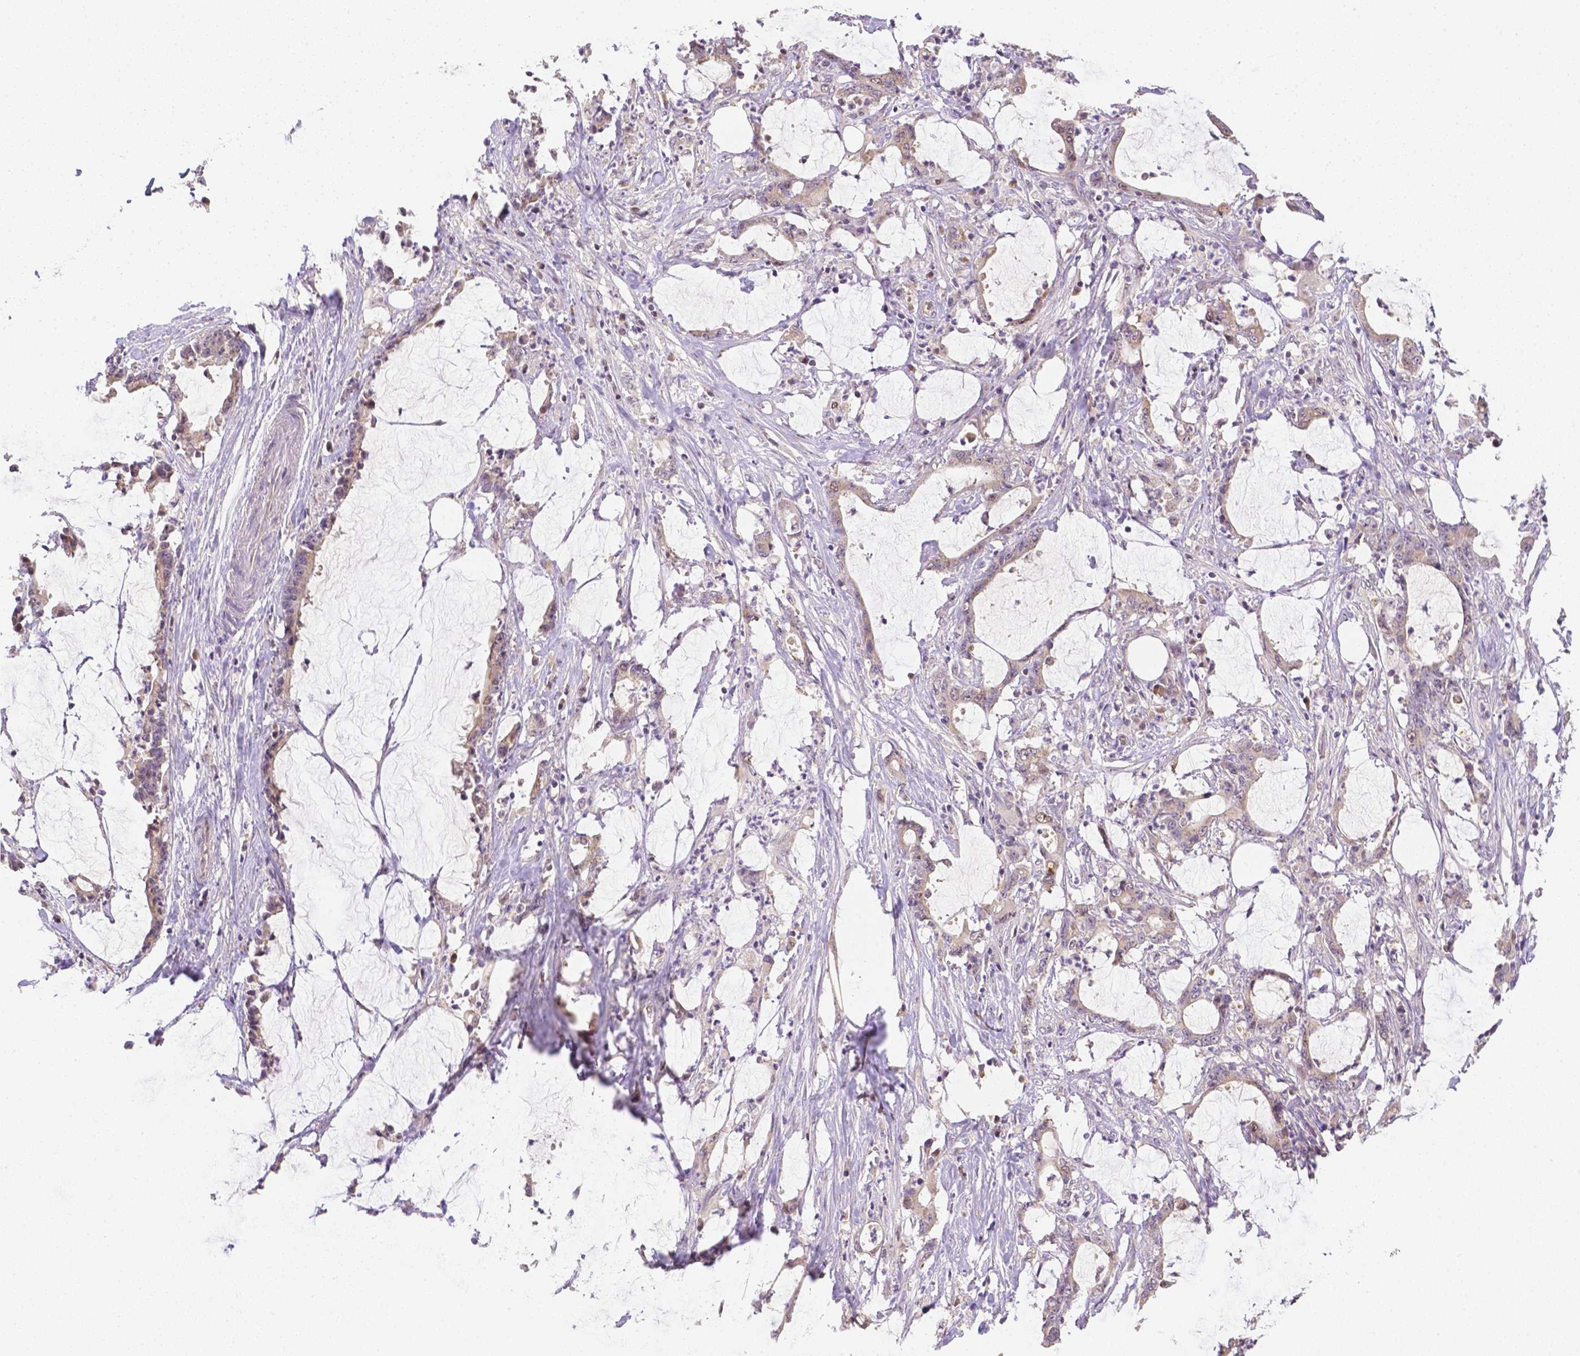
{"staining": {"intensity": "negative", "quantity": "none", "location": "none"}, "tissue": "stomach cancer", "cell_type": "Tumor cells", "image_type": "cancer", "snomed": [{"axis": "morphology", "description": "Adenocarcinoma, NOS"}, {"axis": "topography", "description": "Stomach, upper"}], "caption": "Immunohistochemistry histopathology image of neoplastic tissue: stomach cancer (adenocarcinoma) stained with DAB (3,3'-diaminobenzidine) exhibits no significant protein staining in tumor cells. (DAB (3,3'-diaminobenzidine) immunohistochemistry (IHC) with hematoxylin counter stain).", "gene": "C10orf67", "patient": {"sex": "male", "age": 68}}